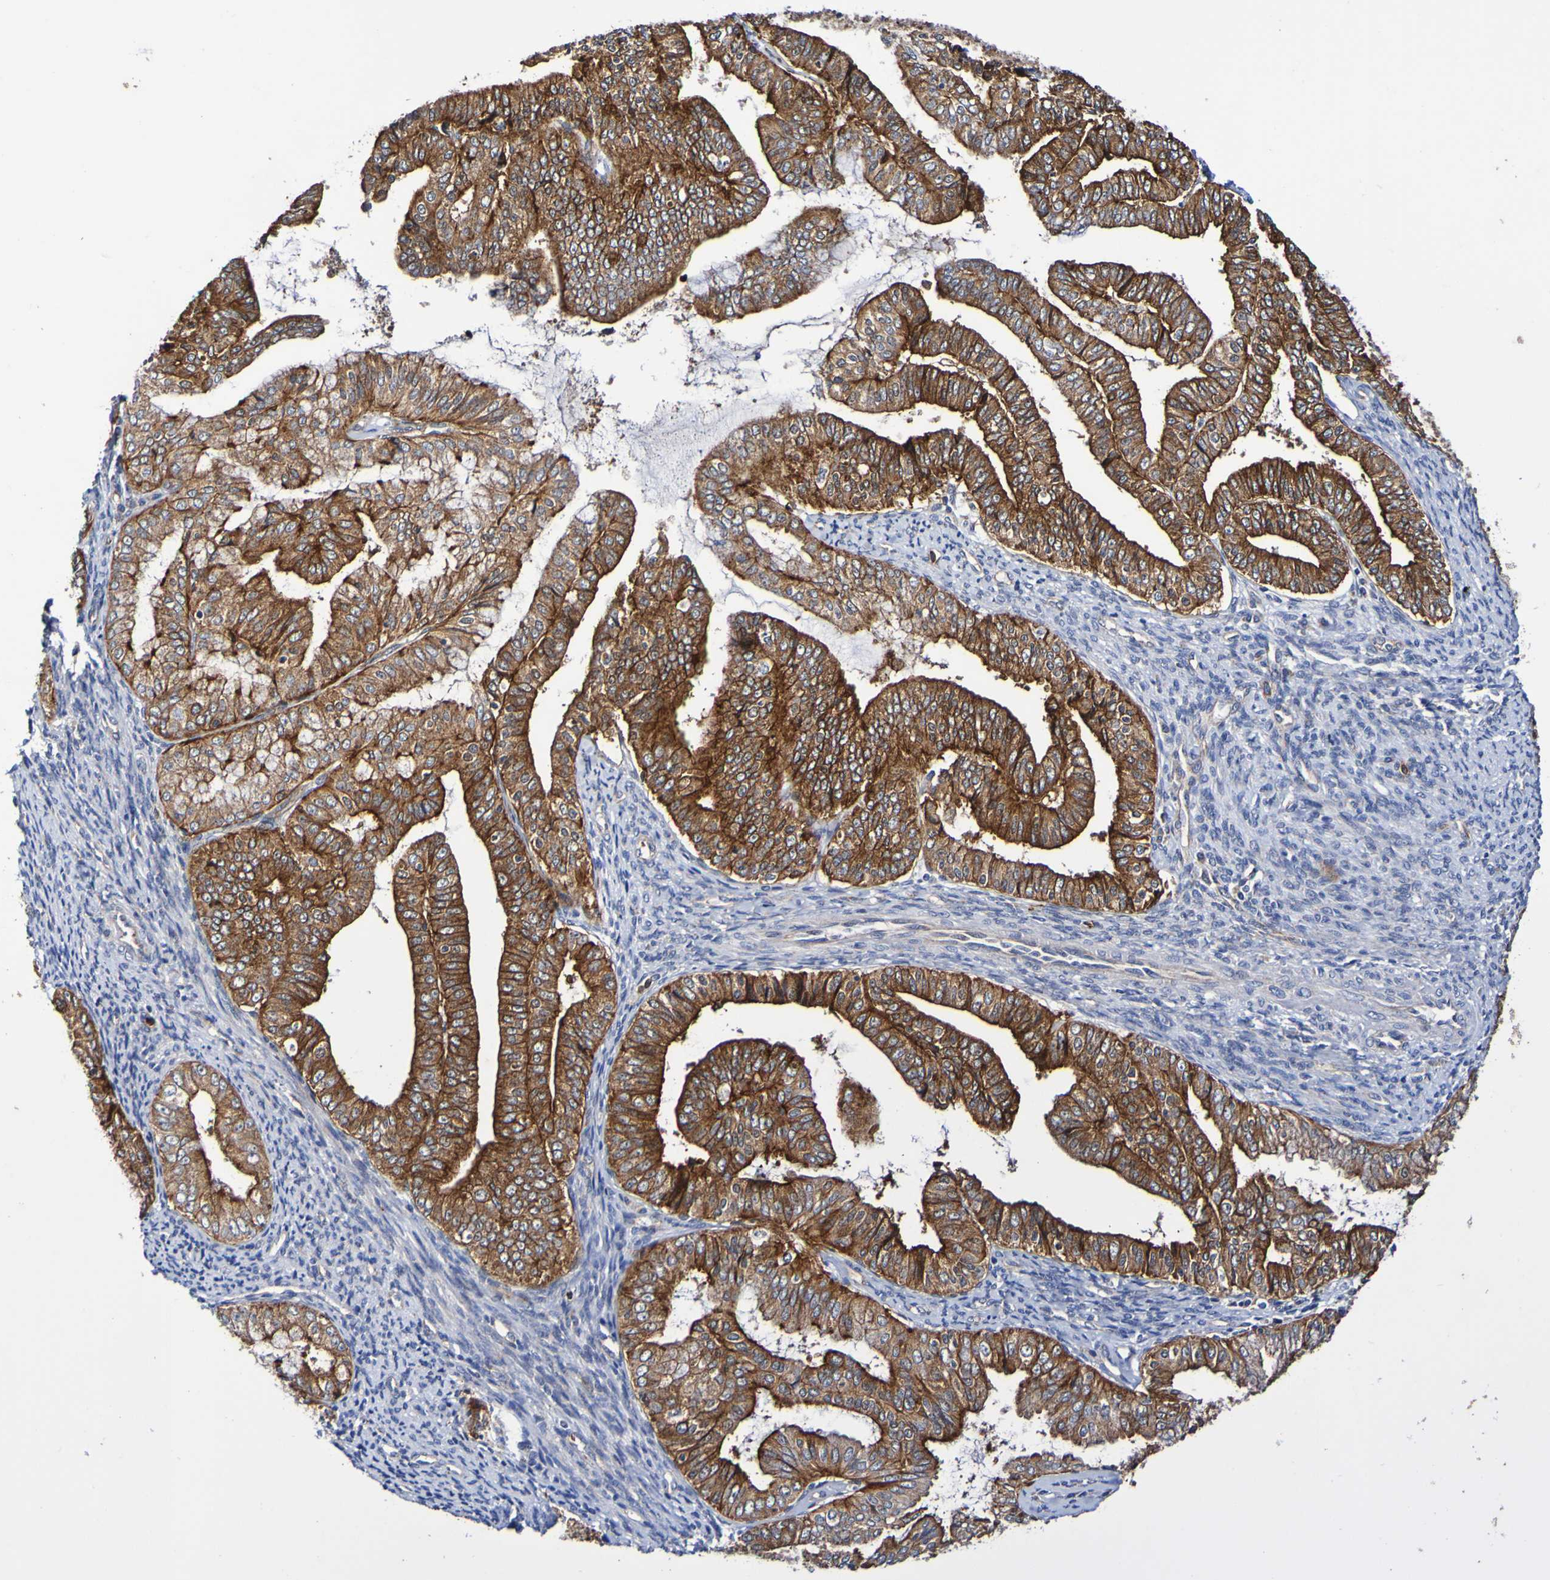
{"staining": {"intensity": "strong", "quantity": ">75%", "location": "cytoplasmic/membranous"}, "tissue": "endometrial cancer", "cell_type": "Tumor cells", "image_type": "cancer", "snomed": [{"axis": "morphology", "description": "Adenocarcinoma, NOS"}, {"axis": "topography", "description": "Endometrium"}], "caption": "Endometrial cancer stained with immunohistochemistry demonstrates strong cytoplasmic/membranous expression in about >75% of tumor cells.", "gene": "GJB1", "patient": {"sex": "female", "age": 63}}